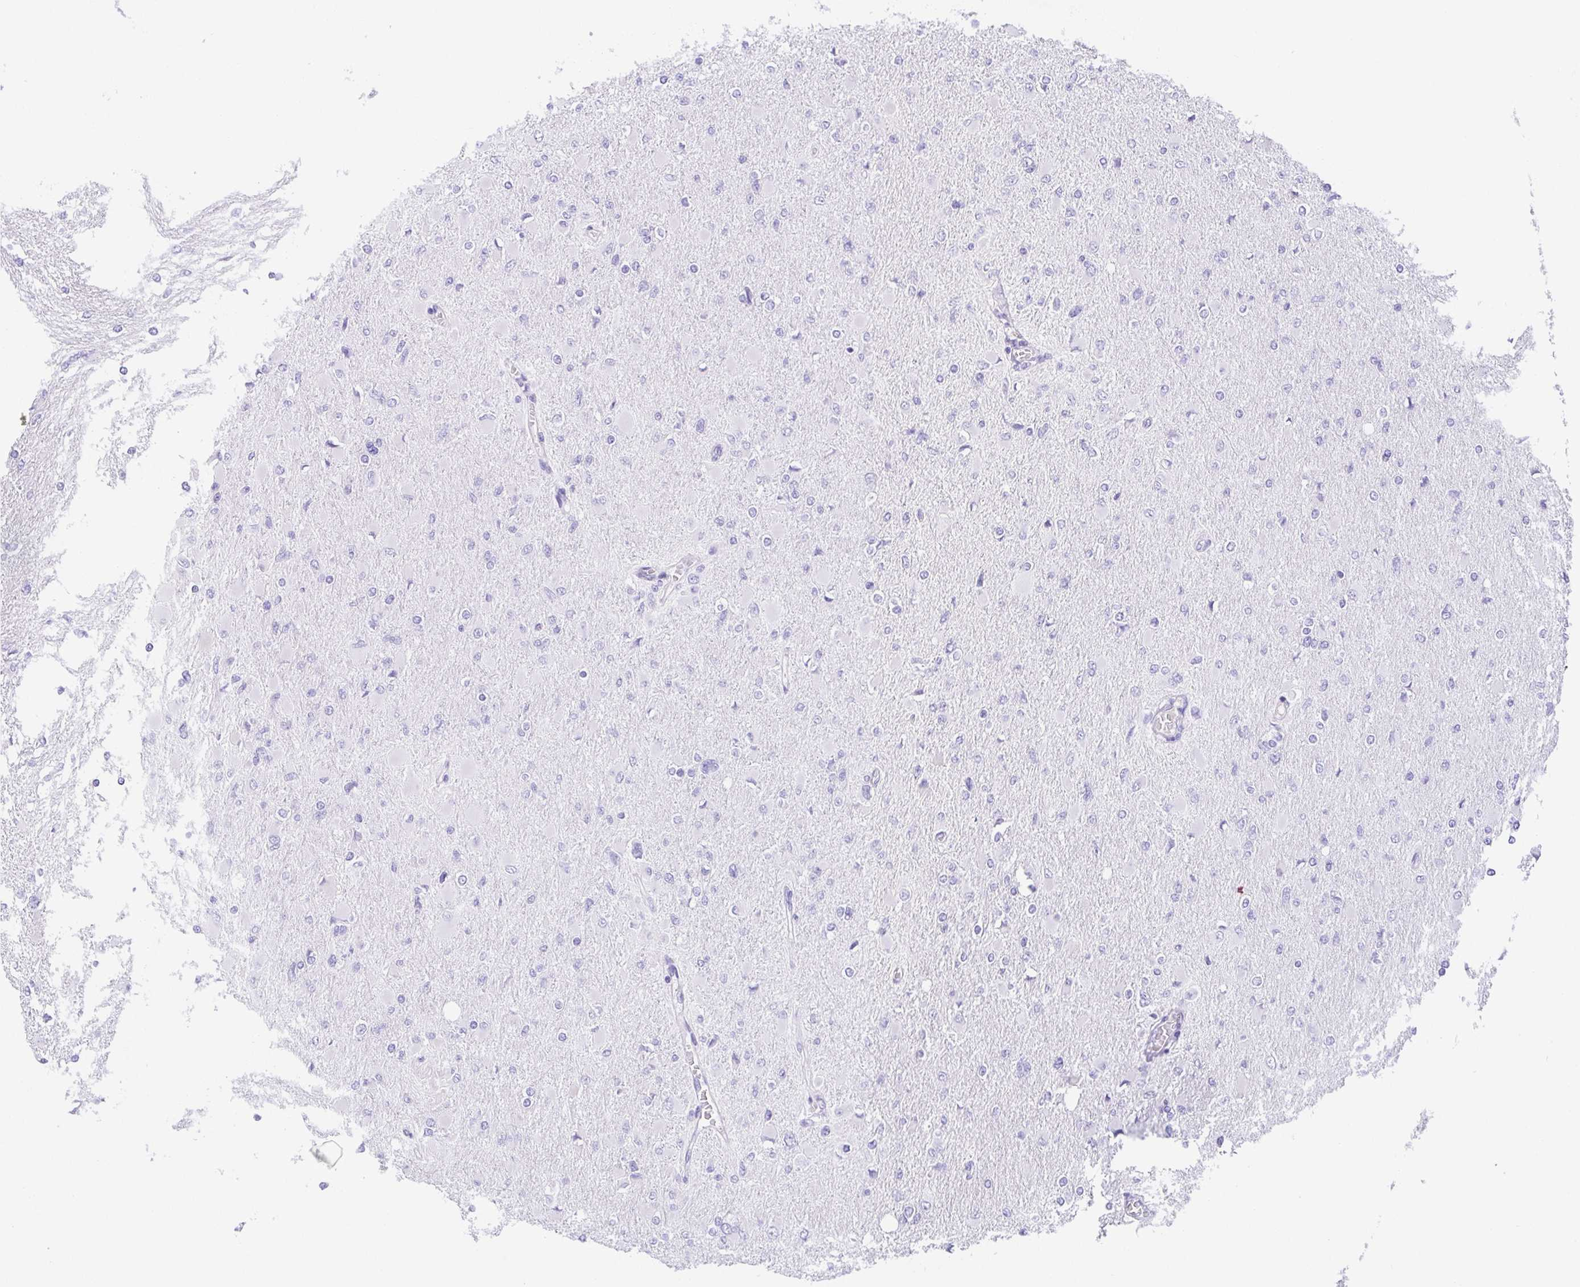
{"staining": {"intensity": "negative", "quantity": "none", "location": "none"}, "tissue": "glioma", "cell_type": "Tumor cells", "image_type": "cancer", "snomed": [{"axis": "morphology", "description": "Glioma, malignant, High grade"}, {"axis": "topography", "description": "Cerebral cortex"}], "caption": "DAB (3,3'-diaminobenzidine) immunohistochemical staining of human glioma demonstrates no significant positivity in tumor cells. Nuclei are stained in blue.", "gene": "SPATA4", "patient": {"sex": "female", "age": 36}}